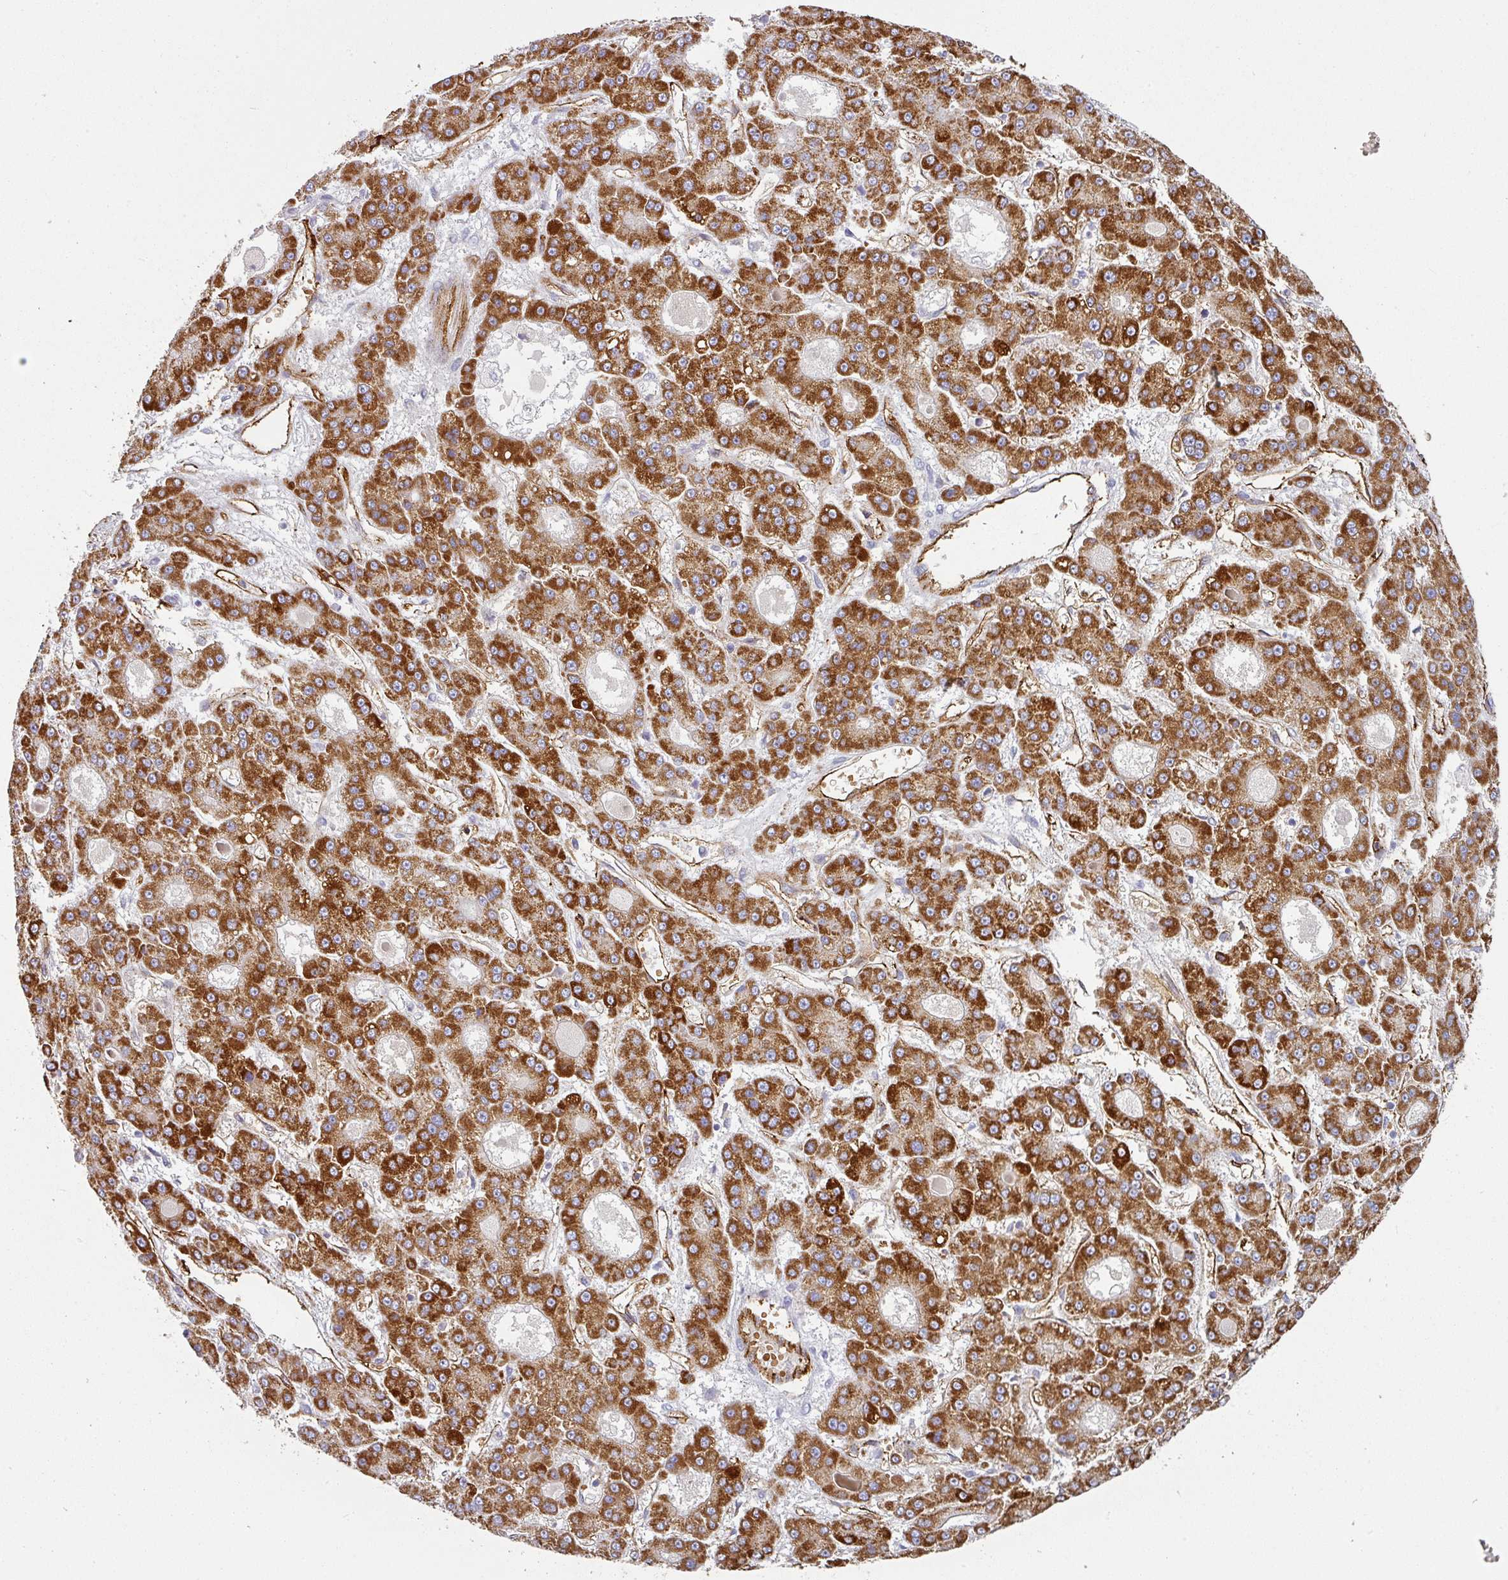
{"staining": {"intensity": "strong", "quantity": ">75%", "location": "cytoplasmic/membranous"}, "tissue": "liver cancer", "cell_type": "Tumor cells", "image_type": "cancer", "snomed": [{"axis": "morphology", "description": "Carcinoma, Hepatocellular, NOS"}, {"axis": "topography", "description": "Liver"}], "caption": "Brown immunohistochemical staining in liver cancer (hepatocellular carcinoma) displays strong cytoplasmic/membranous positivity in approximately >75% of tumor cells.", "gene": "PRODH2", "patient": {"sex": "male", "age": 70}}